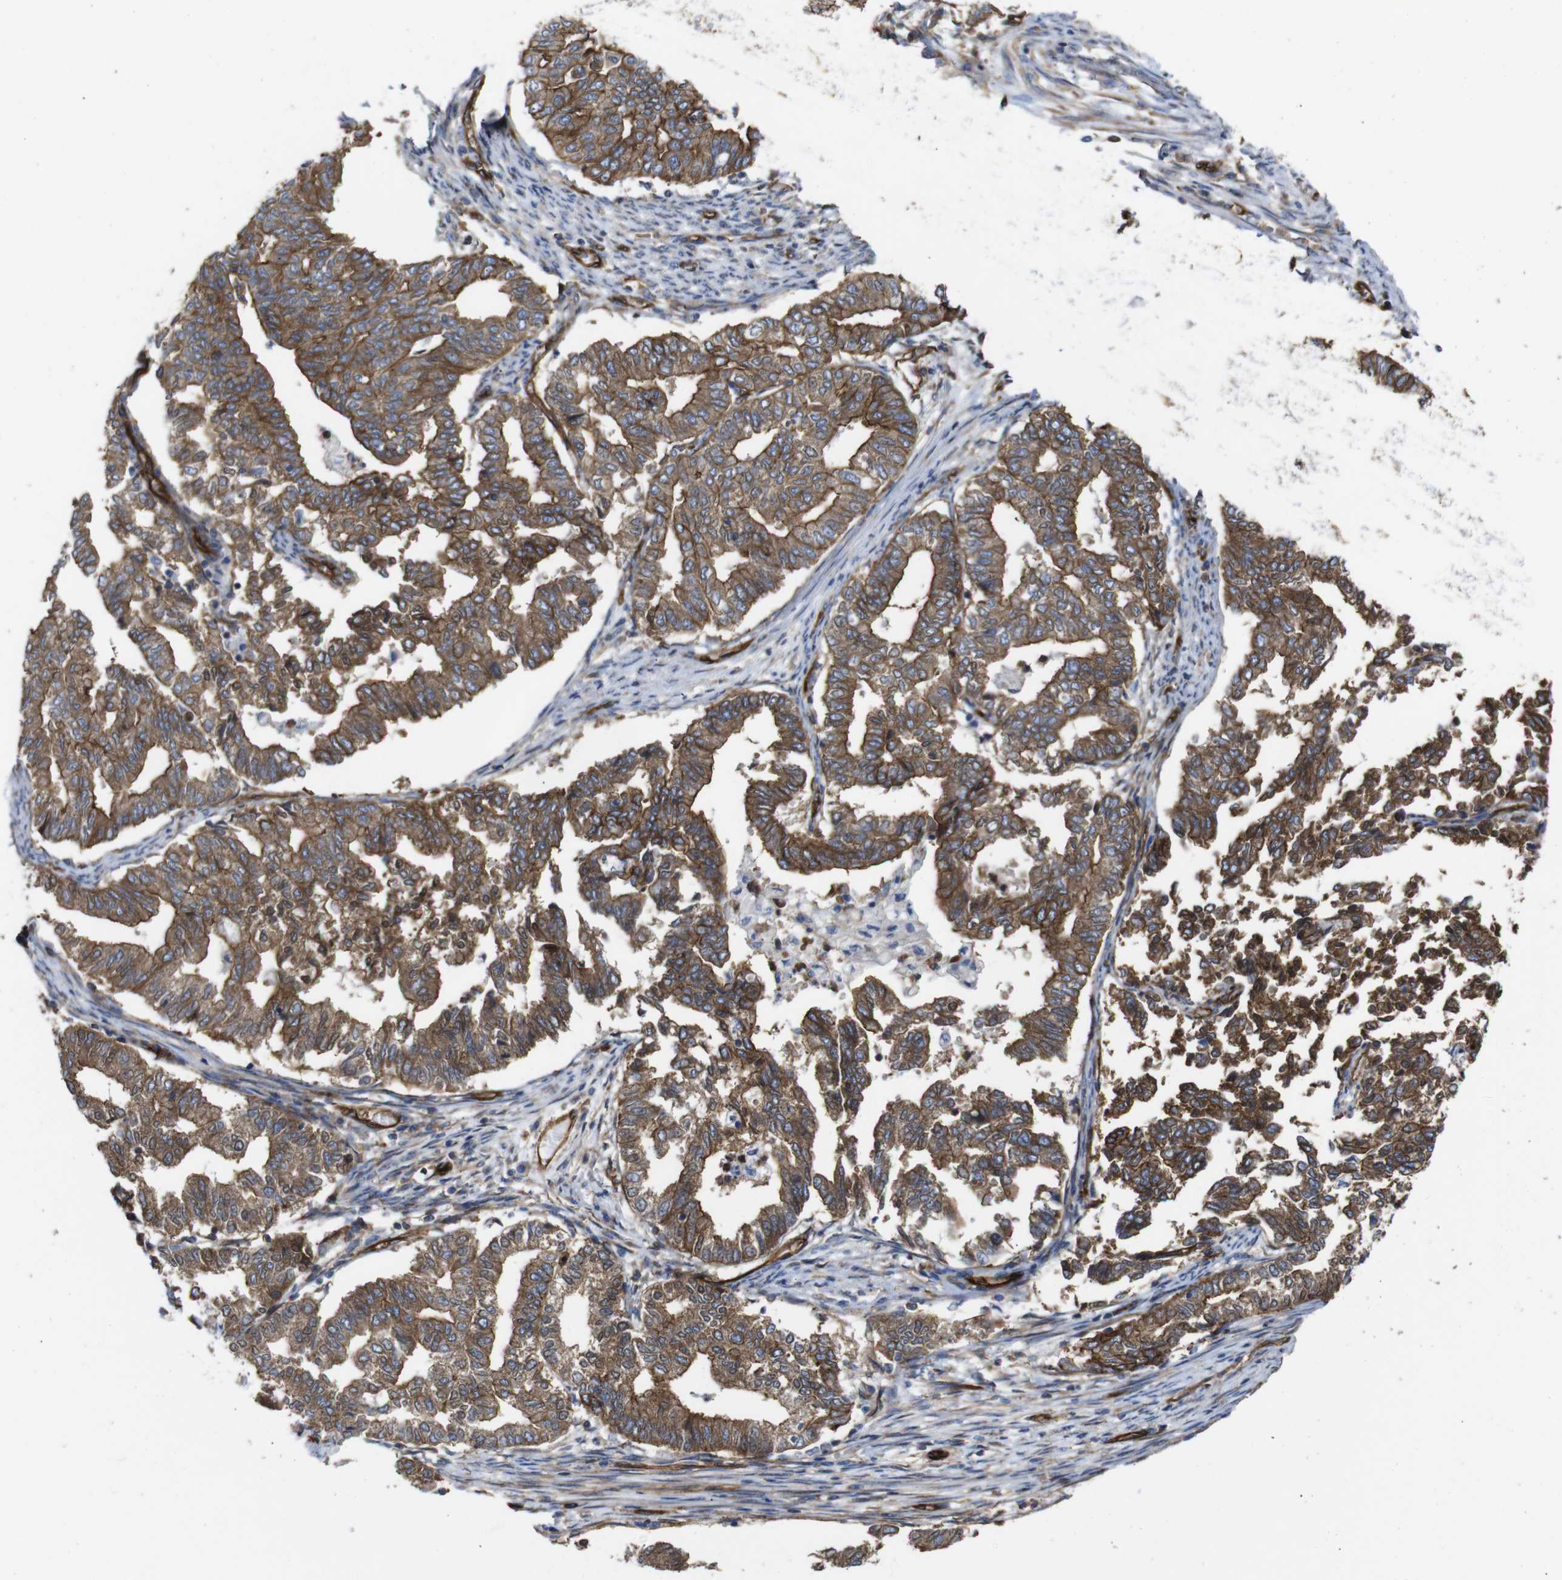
{"staining": {"intensity": "moderate", "quantity": ">75%", "location": "cytoplasmic/membranous"}, "tissue": "endometrial cancer", "cell_type": "Tumor cells", "image_type": "cancer", "snomed": [{"axis": "morphology", "description": "Adenocarcinoma, NOS"}, {"axis": "topography", "description": "Endometrium"}], "caption": "Approximately >75% of tumor cells in human endometrial cancer (adenocarcinoma) exhibit moderate cytoplasmic/membranous protein staining as visualized by brown immunohistochemical staining.", "gene": "SPTBN1", "patient": {"sex": "female", "age": 79}}